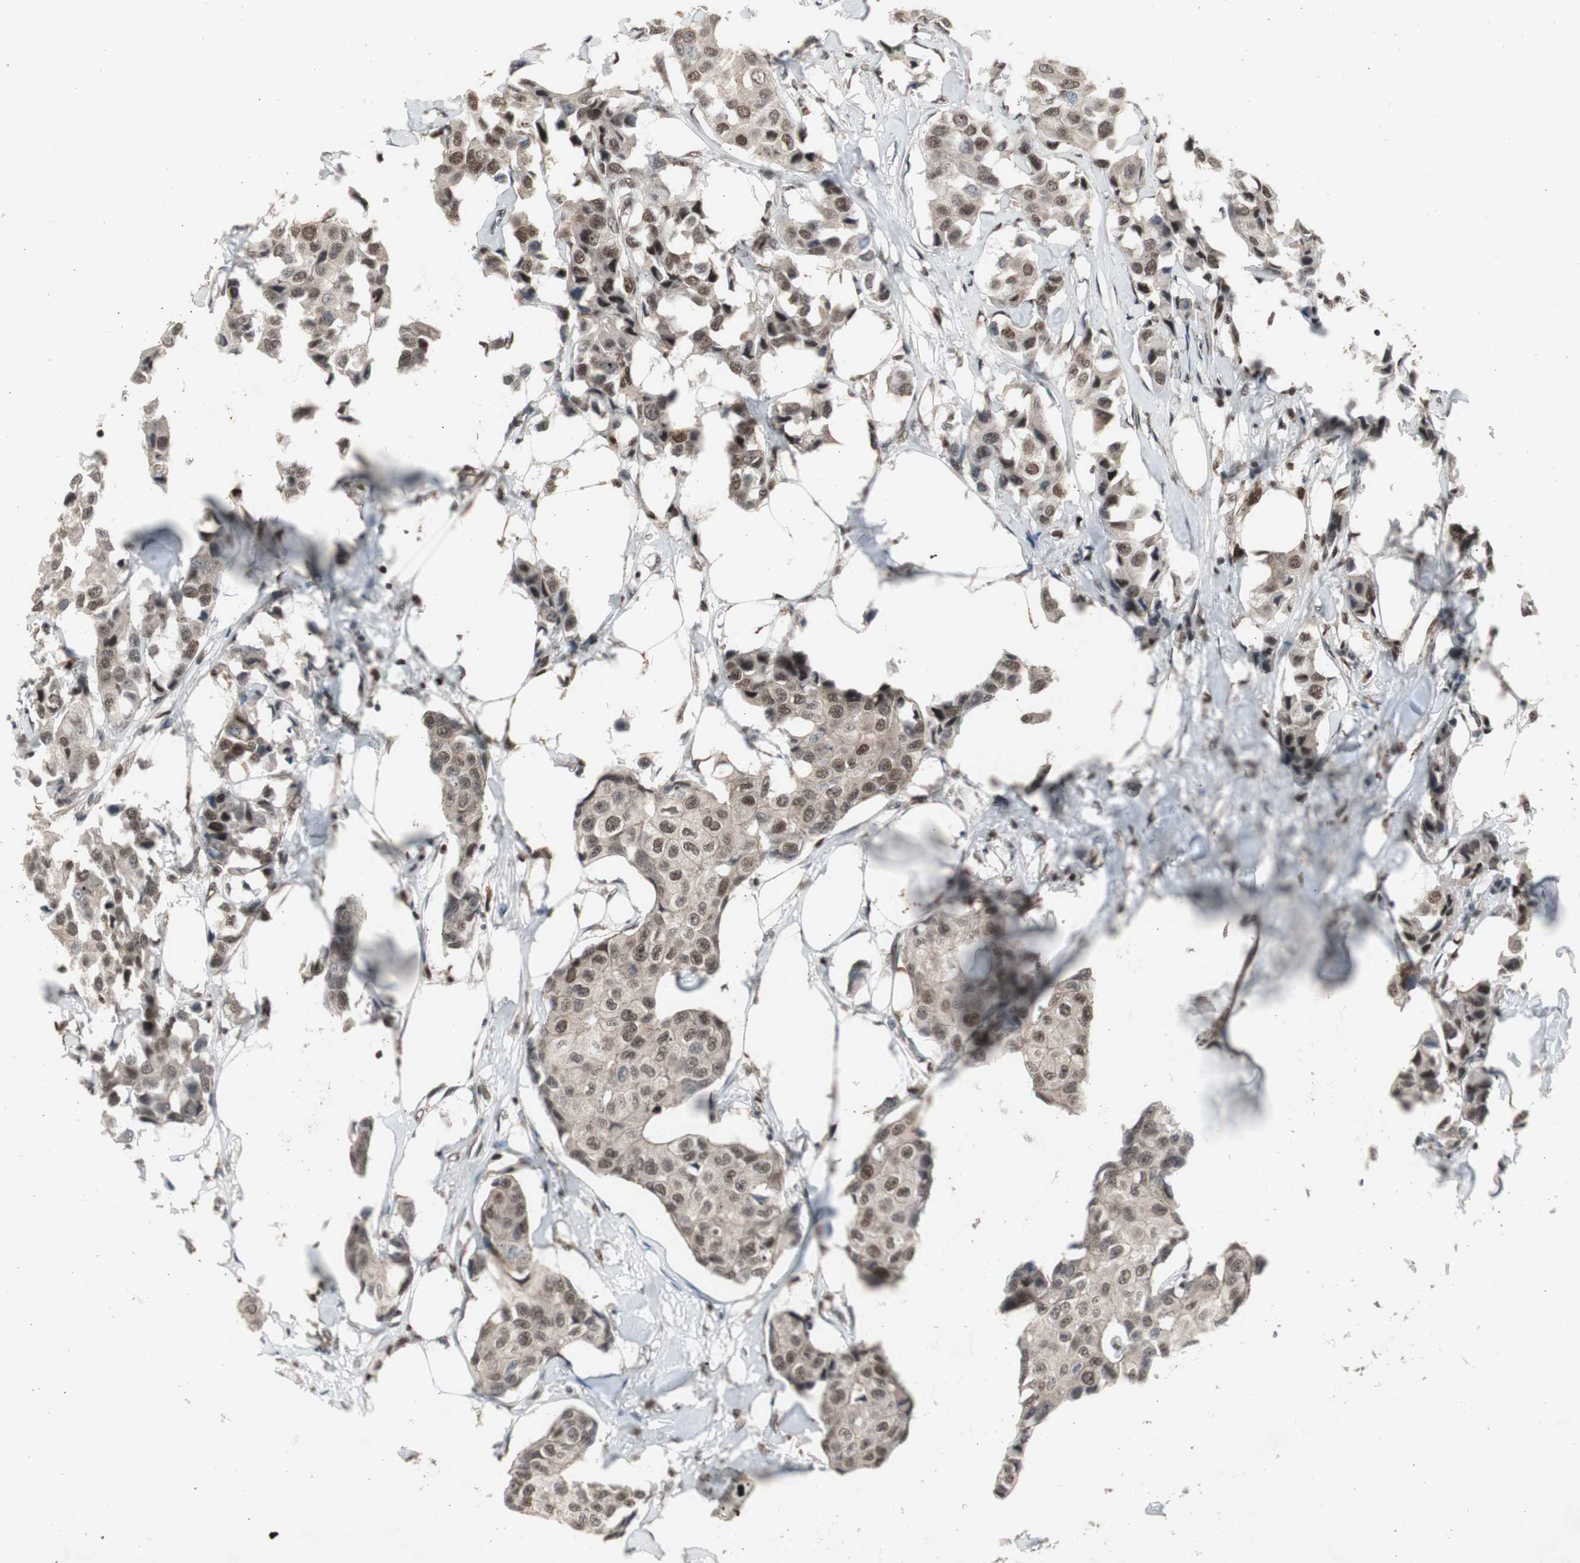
{"staining": {"intensity": "moderate", "quantity": ">75%", "location": "nuclear"}, "tissue": "breast cancer", "cell_type": "Tumor cells", "image_type": "cancer", "snomed": [{"axis": "morphology", "description": "Duct carcinoma"}, {"axis": "topography", "description": "Breast"}], "caption": "An IHC histopathology image of tumor tissue is shown. Protein staining in brown labels moderate nuclear positivity in breast invasive ductal carcinoma within tumor cells. The protein of interest is stained brown, and the nuclei are stained in blue (DAB (3,3'-diaminobenzidine) IHC with brightfield microscopy, high magnification).", "gene": "RPA1", "patient": {"sex": "female", "age": 80}}